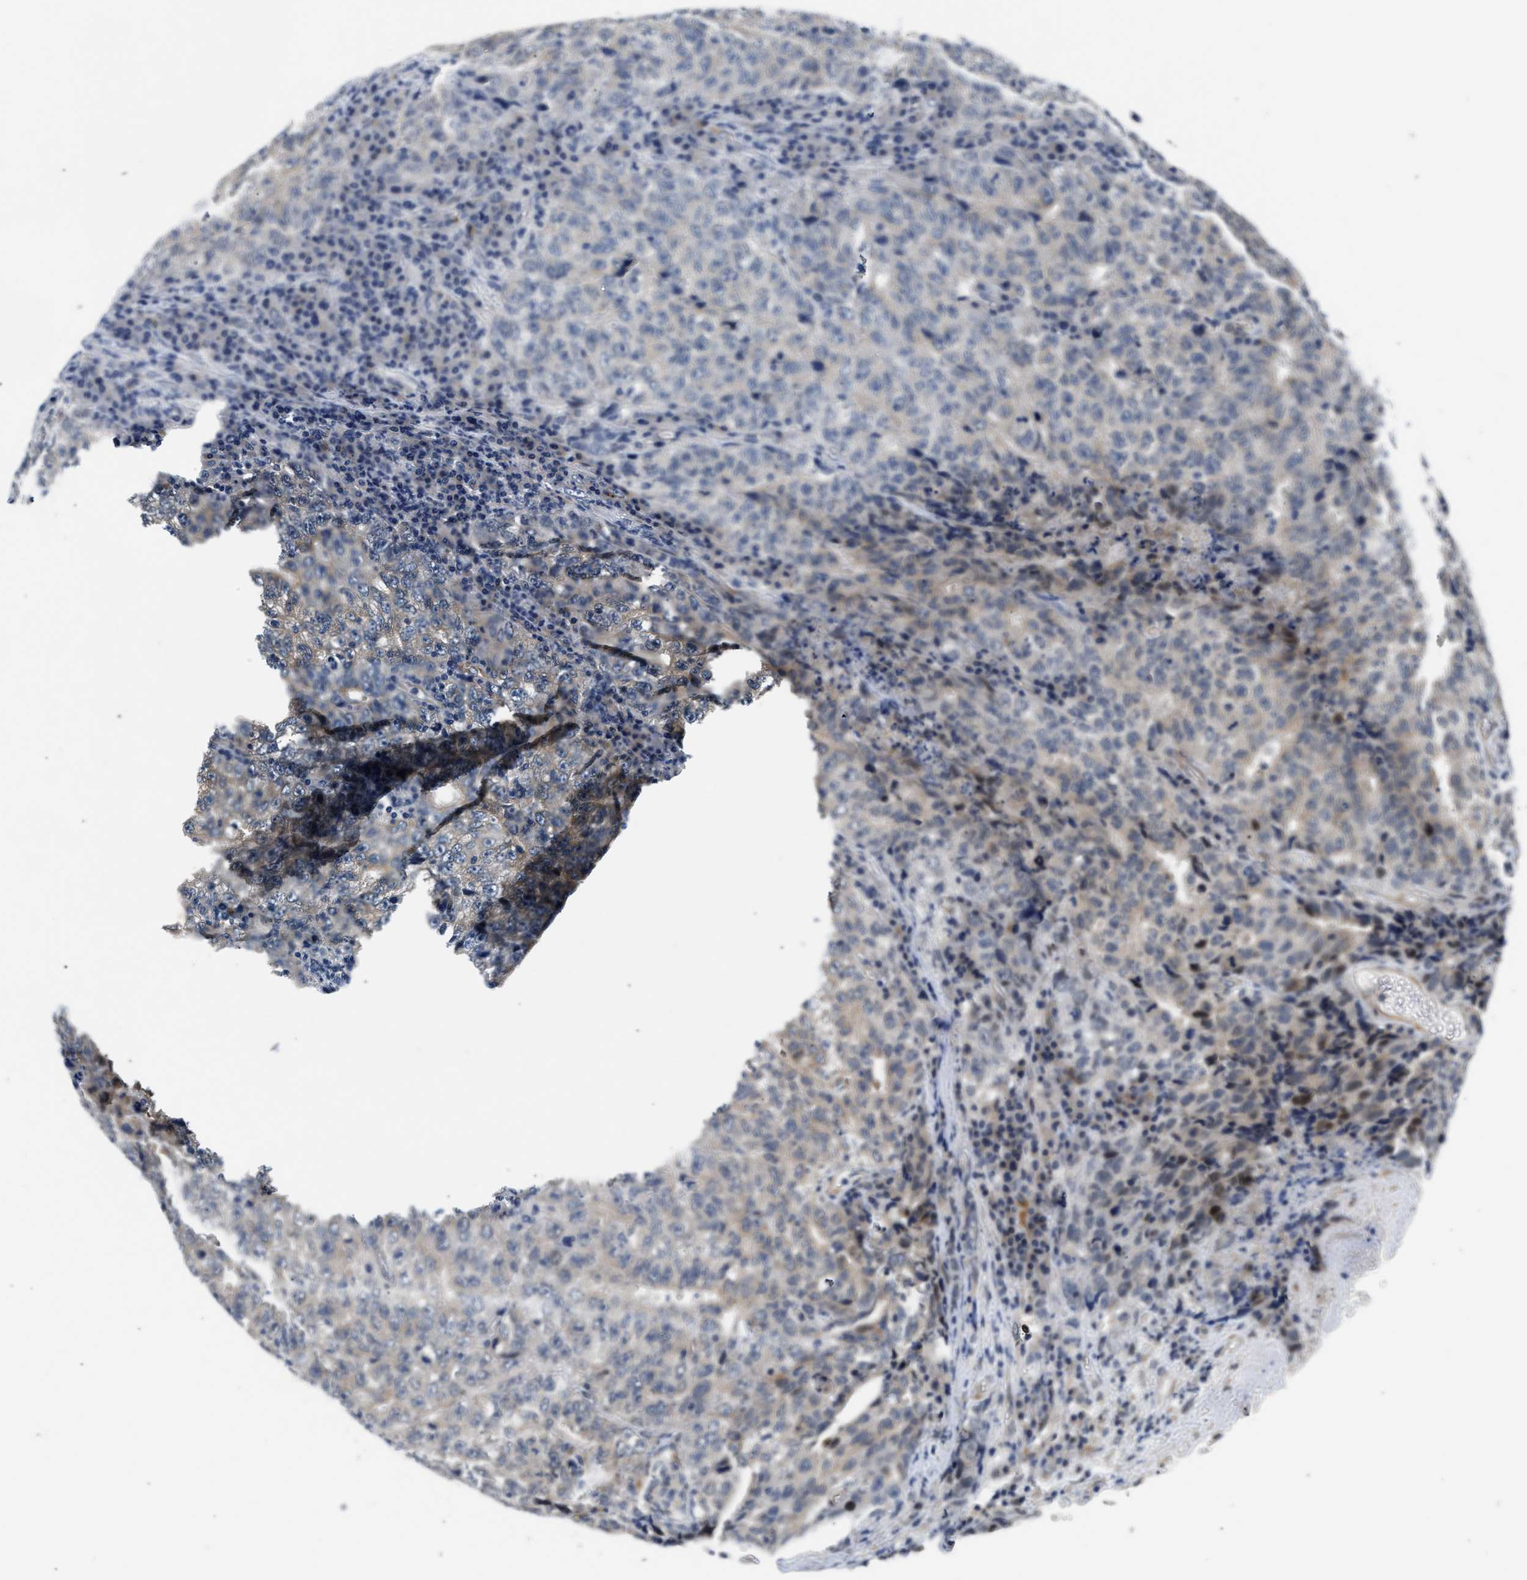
{"staining": {"intensity": "weak", "quantity": "25%-75%", "location": "cytoplasmic/membranous"}, "tissue": "testis cancer", "cell_type": "Tumor cells", "image_type": "cancer", "snomed": [{"axis": "morphology", "description": "Necrosis, NOS"}, {"axis": "morphology", "description": "Carcinoma, Embryonal, NOS"}, {"axis": "topography", "description": "Testis"}], "caption": "Testis embryonal carcinoma stained with DAB (3,3'-diaminobenzidine) immunohistochemistry (IHC) demonstrates low levels of weak cytoplasmic/membranous expression in approximately 25%-75% of tumor cells.", "gene": "PPM1H", "patient": {"sex": "male", "age": 19}}